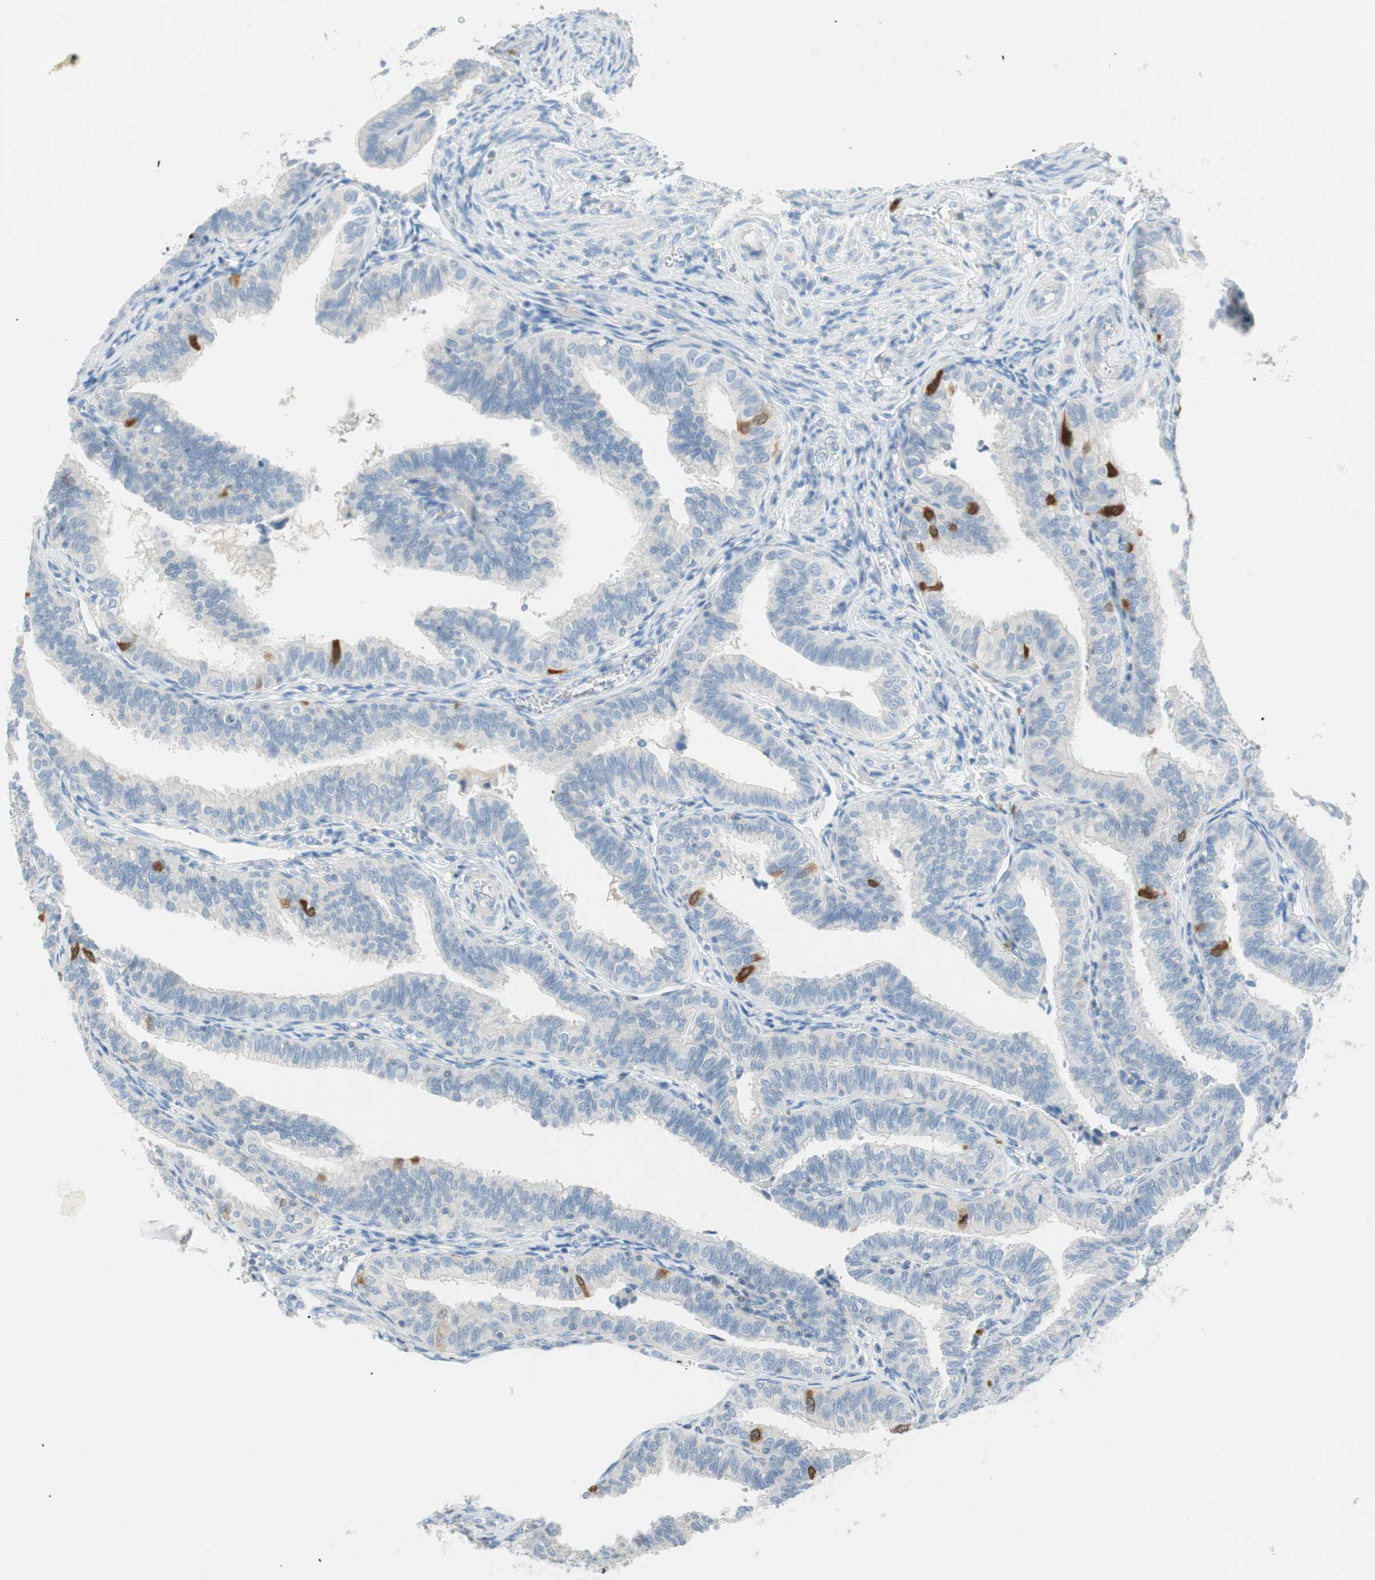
{"staining": {"intensity": "strong", "quantity": "<25%", "location": "cytoplasmic/membranous,nuclear"}, "tissue": "fallopian tube", "cell_type": "Glandular cells", "image_type": "normal", "snomed": [{"axis": "morphology", "description": "Normal tissue, NOS"}, {"axis": "topography", "description": "Fallopian tube"}], "caption": "High-magnification brightfield microscopy of normal fallopian tube stained with DAB (3,3'-diaminobenzidine) (brown) and counterstained with hematoxylin (blue). glandular cells exhibit strong cytoplasmic/membranous,nuclear positivity is seen in about<25% of cells. Using DAB (brown) and hematoxylin (blue) stains, captured at high magnification using brightfield microscopy.", "gene": "PTTG1", "patient": {"sex": "female", "age": 46}}